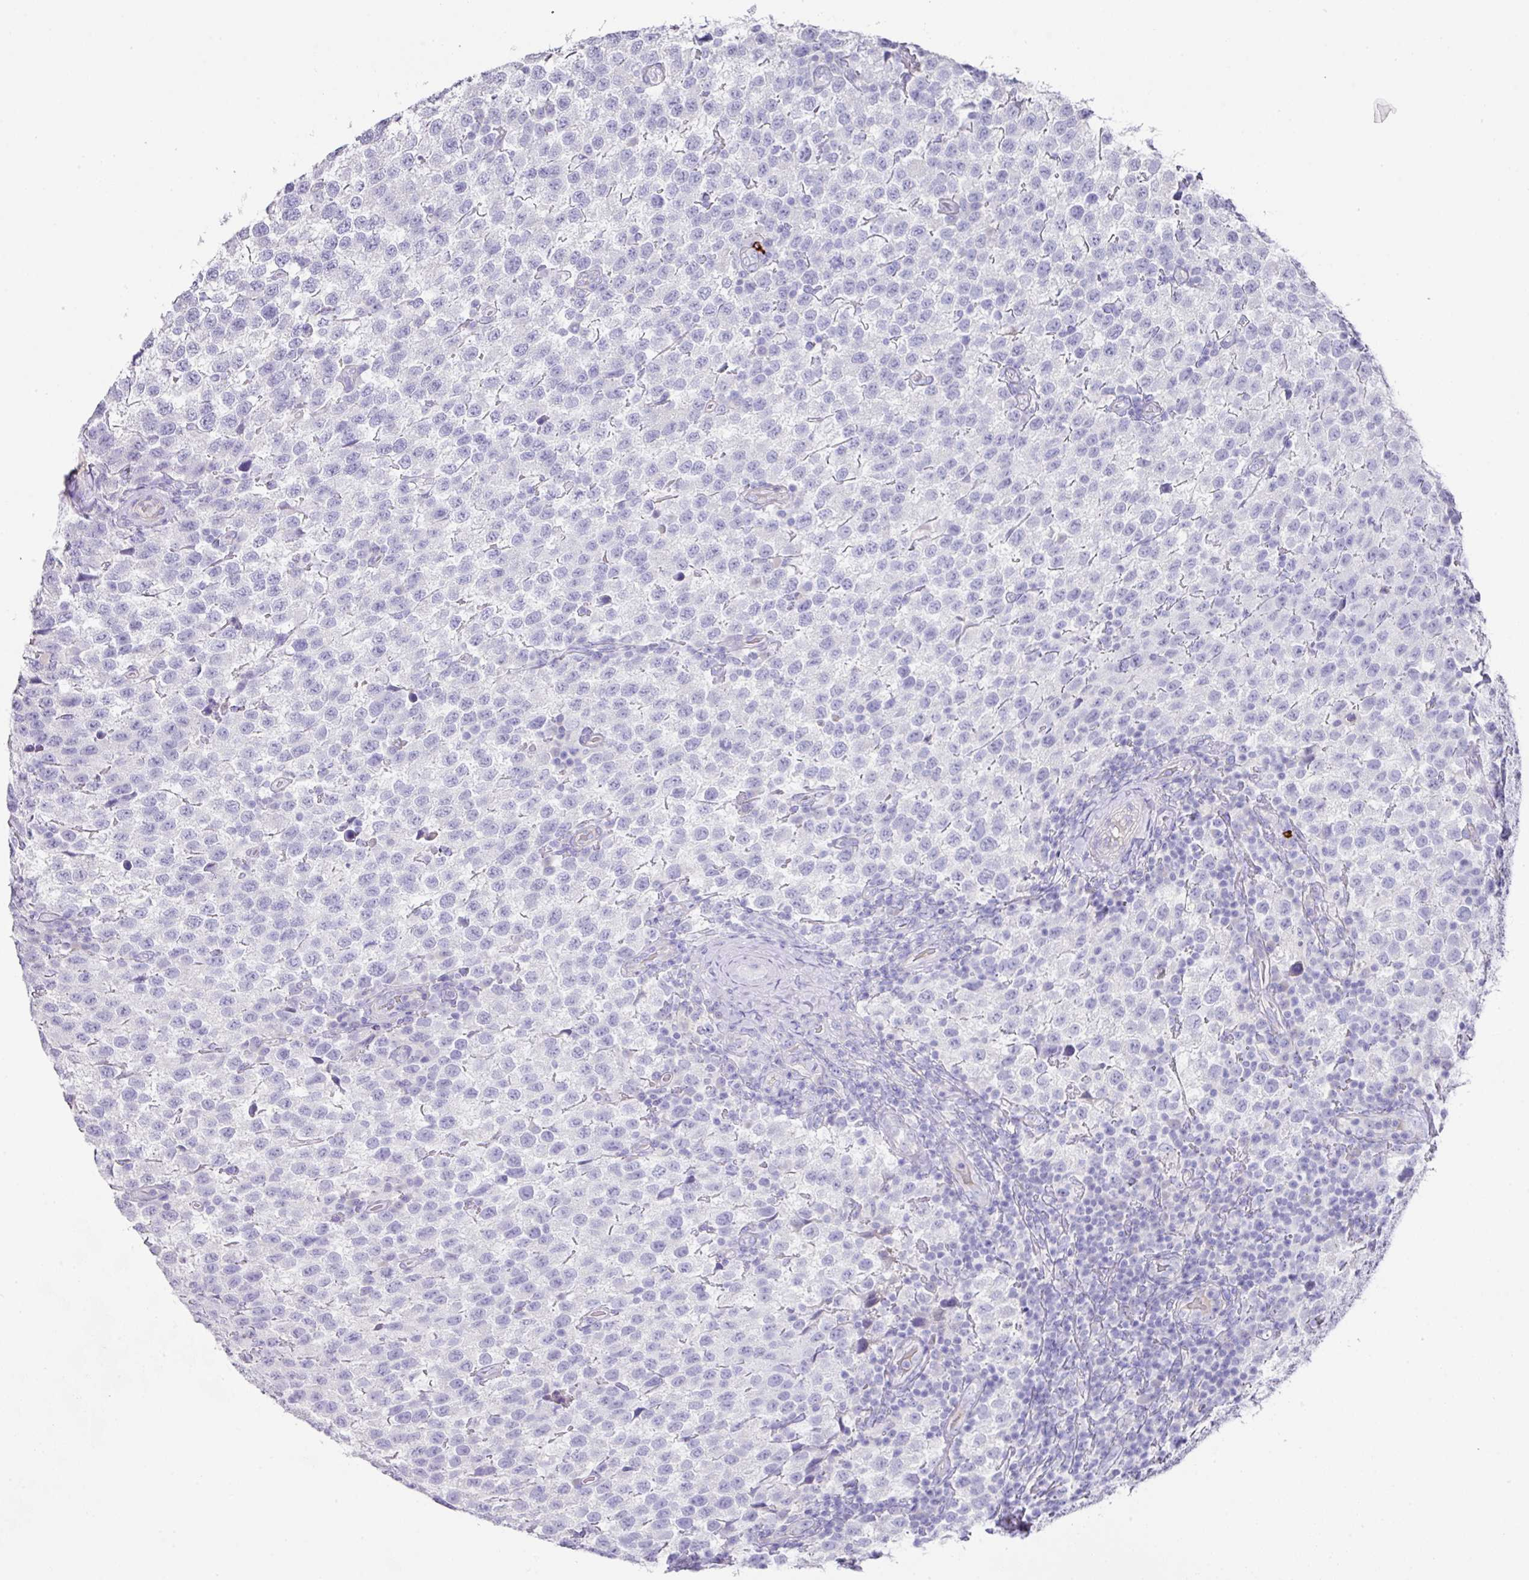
{"staining": {"intensity": "negative", "quantity": "none", "location": "none"}, "tissue": "testis cancer", "cell_type": "Tumor cells", "image_type": "cancer", "snomed": [{"axis": "morphology", "description": "Seminoma, NOS"}, {"axis": "topography", "description": "Testis"}], "caption": "The micrograph demonstrates no staining of tumor cells in testis seminoma. Nuclei are stained in blue.", "gene": "TARM1", "patient": {"sex": "male", "age": 34}}